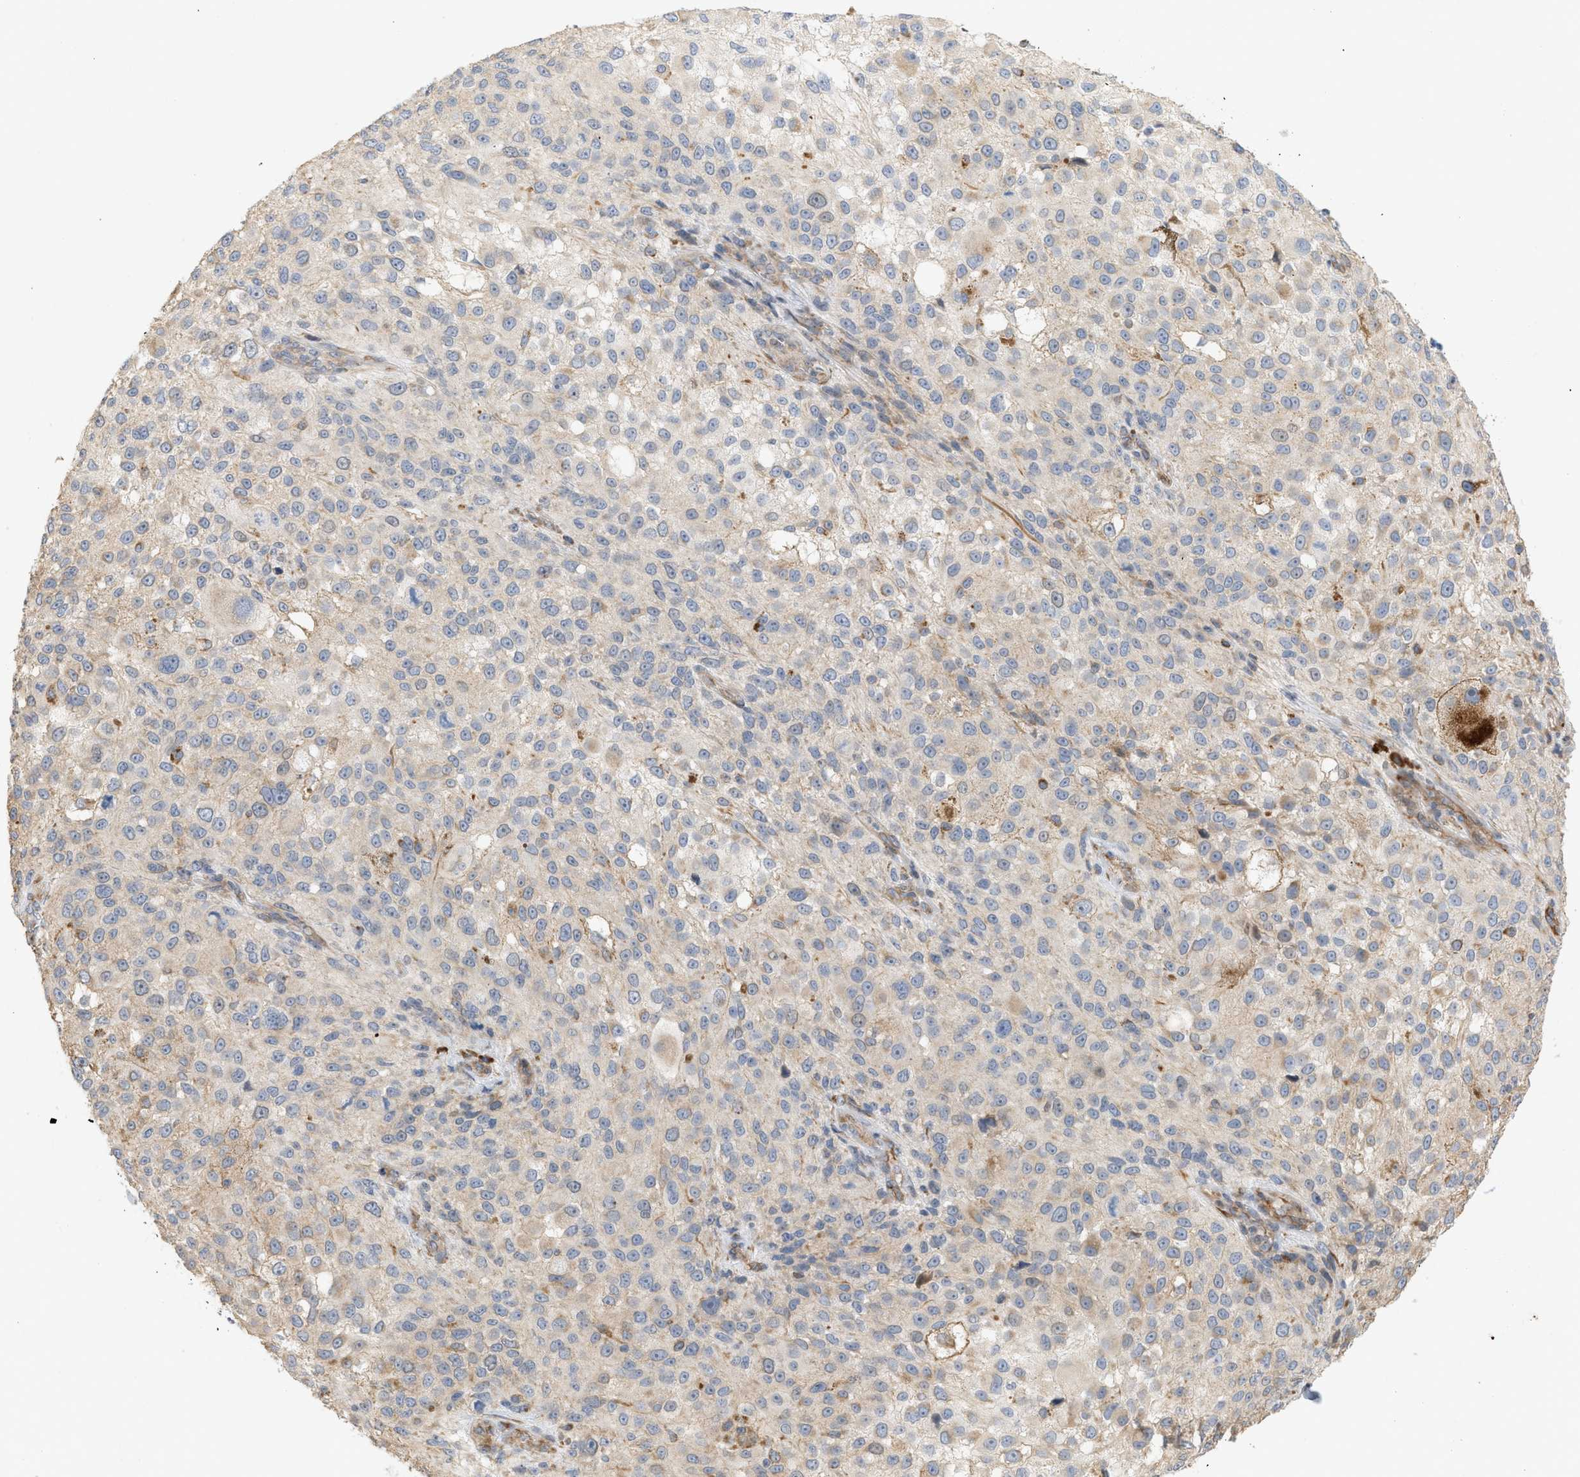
{"staining": {"intensity": "weak", "quantity": "<25%", "location": "cytoplasmic/membranous"}, "tissue": "melanoma", "cell_type": "Tumor cells", "image_type": "cancer", "snomed": [{"axis": "morphology", "description": "Necrosis, NOS"}, {"axis": "morphology", "description": "Malignant melanoma, NOS"}, {"axis": "topography", "description": "Skin"}], "caption": "Immunohistochemistry photomicrograph of human melanoma stained for a protein (brown), which displays no staining in tumor cells.", "gene": "SVOP", "patient": {"sex": "female", "age": 87}}